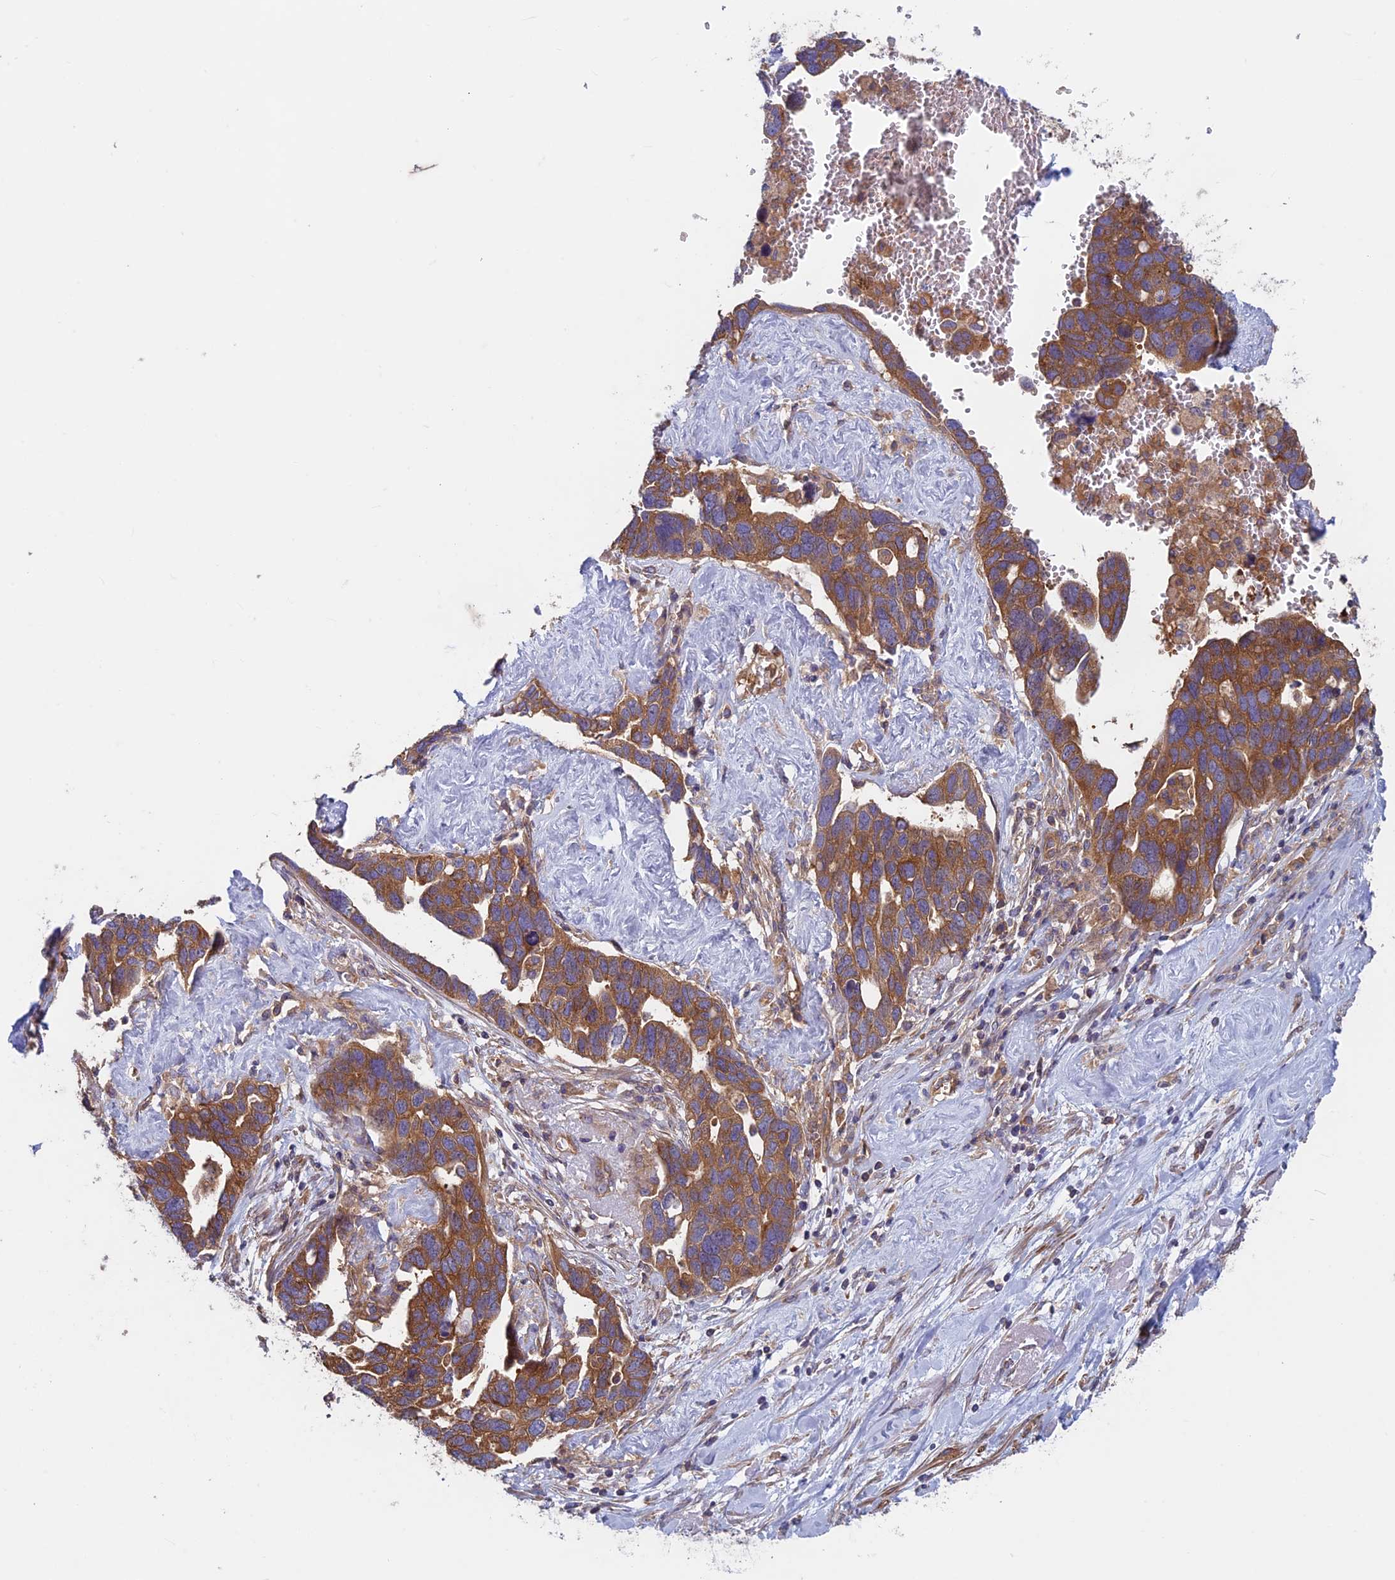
{"staining": {"intensity": "strong", "quantity": ">75%", "location": "cytoplasmic/membranous"}, "tissue": "ovarian cancer", "cell_type": "Tumor cells", "image_type": "cancer", "snomed": [{"axis": "morphology", "description": "Cystadenocarcinoma, serous, NOS"}, {"axis": "topography", "description": "Ovary"}], "caption": "Serous cystadenocarcinoma (ovarian) stained with a brown dye exhibits strong cytoplasmic/membranous positive staining in about >75% of tumor cells.", "gene": "DNM1L", "patient": {"sex": "female", "age": 54}}